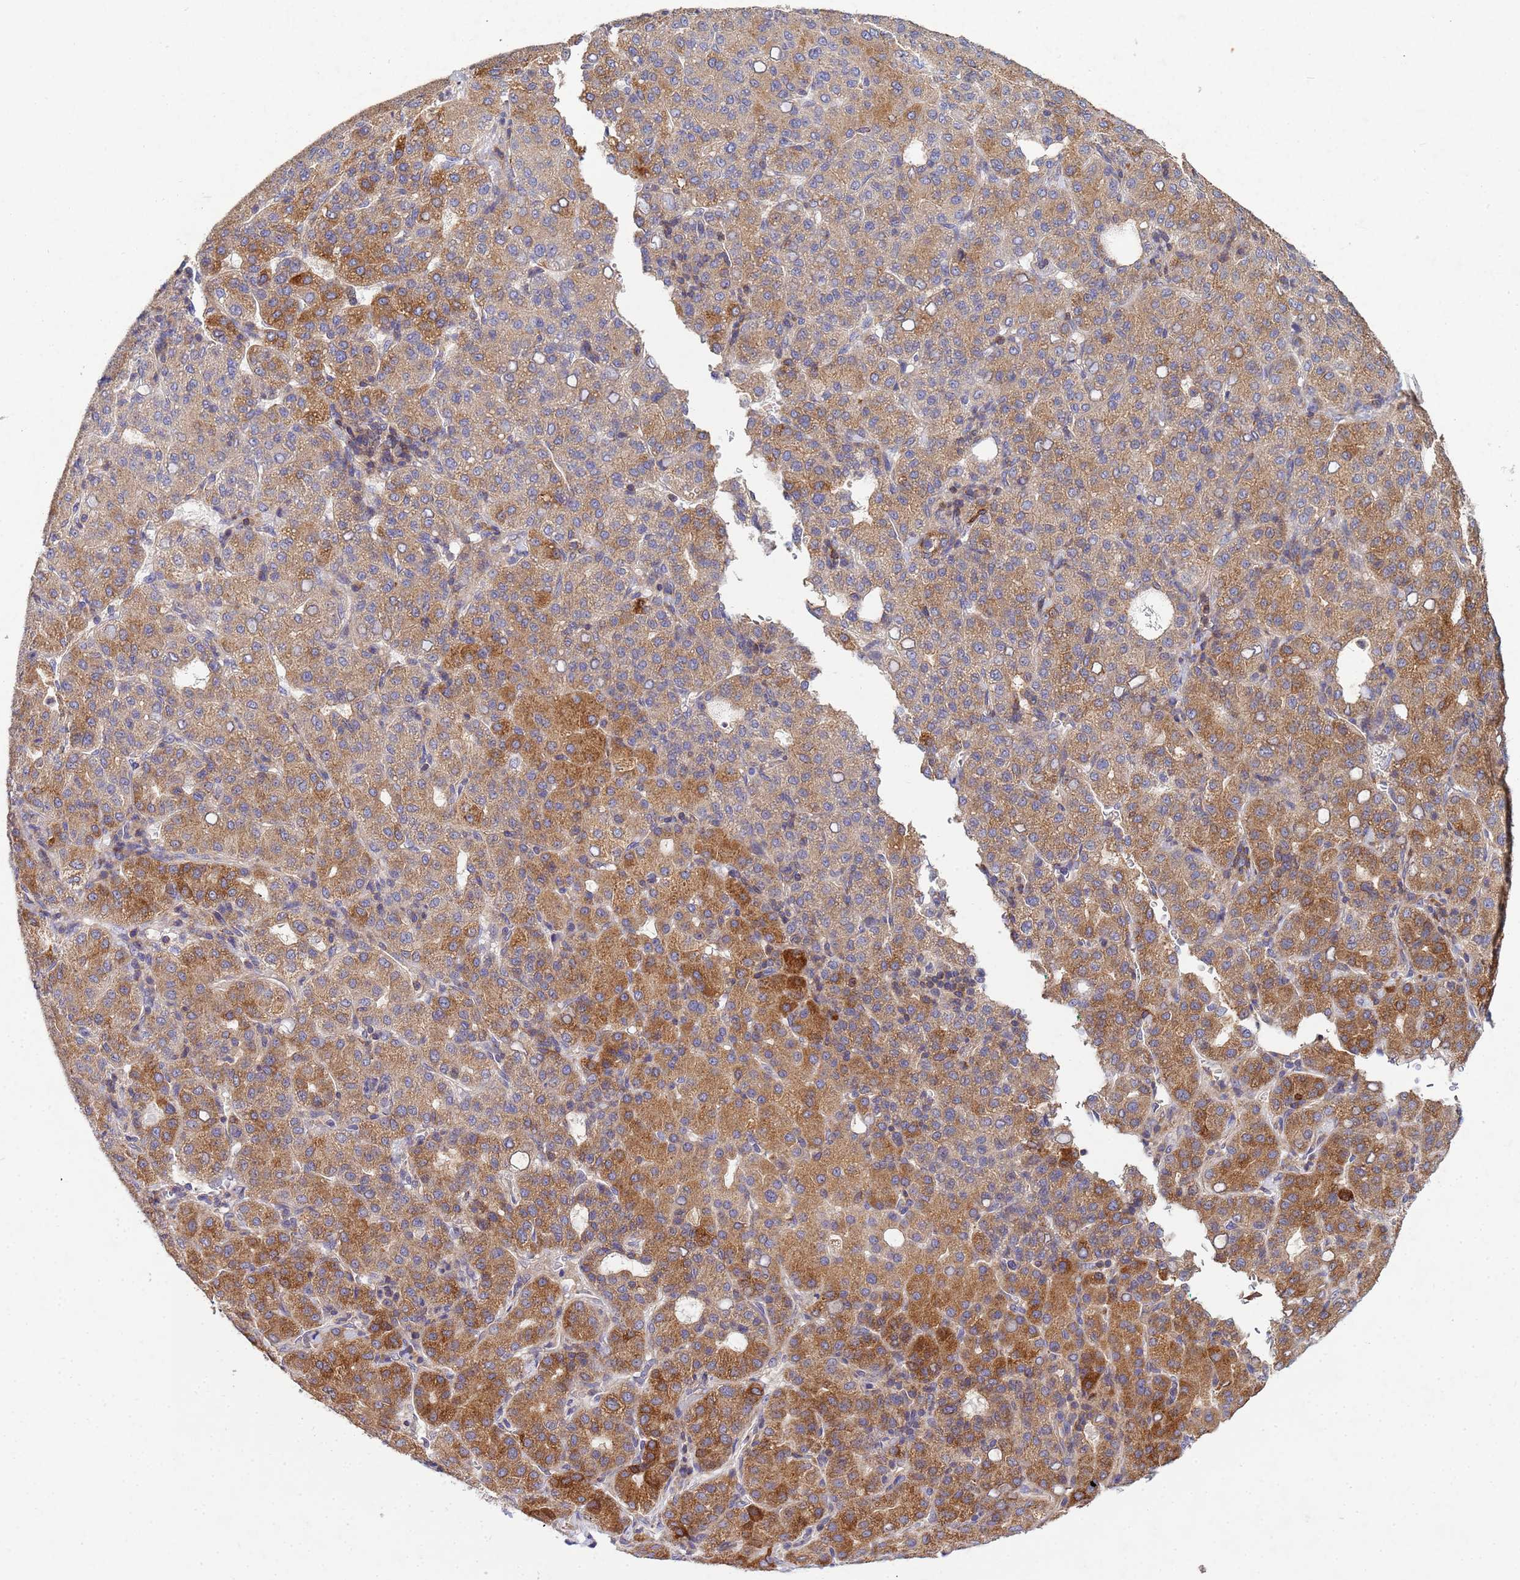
{"staining": {"intensity": "moderate", "quantity": ">75%", "location": "cytoplasmic/membranous"}, "tissue": "liver cancer", "cell_type": "Tumor cells", "image_type": "cancer", "snomed": [{"axis": "morphology", "description": "Carcinoma, Hepatocellular, NOS"}, {"axis": "topography", "description": "Liver"}], "caption": "This histopathology image exhibits immunohistochemistry (IHC) staining of liver cancer, with medium moderate cytoplasmic/membranous expression in about >75% of tumor cells.", "gene": "CDC34", "patient": {"sex": "male", "age": 65}}